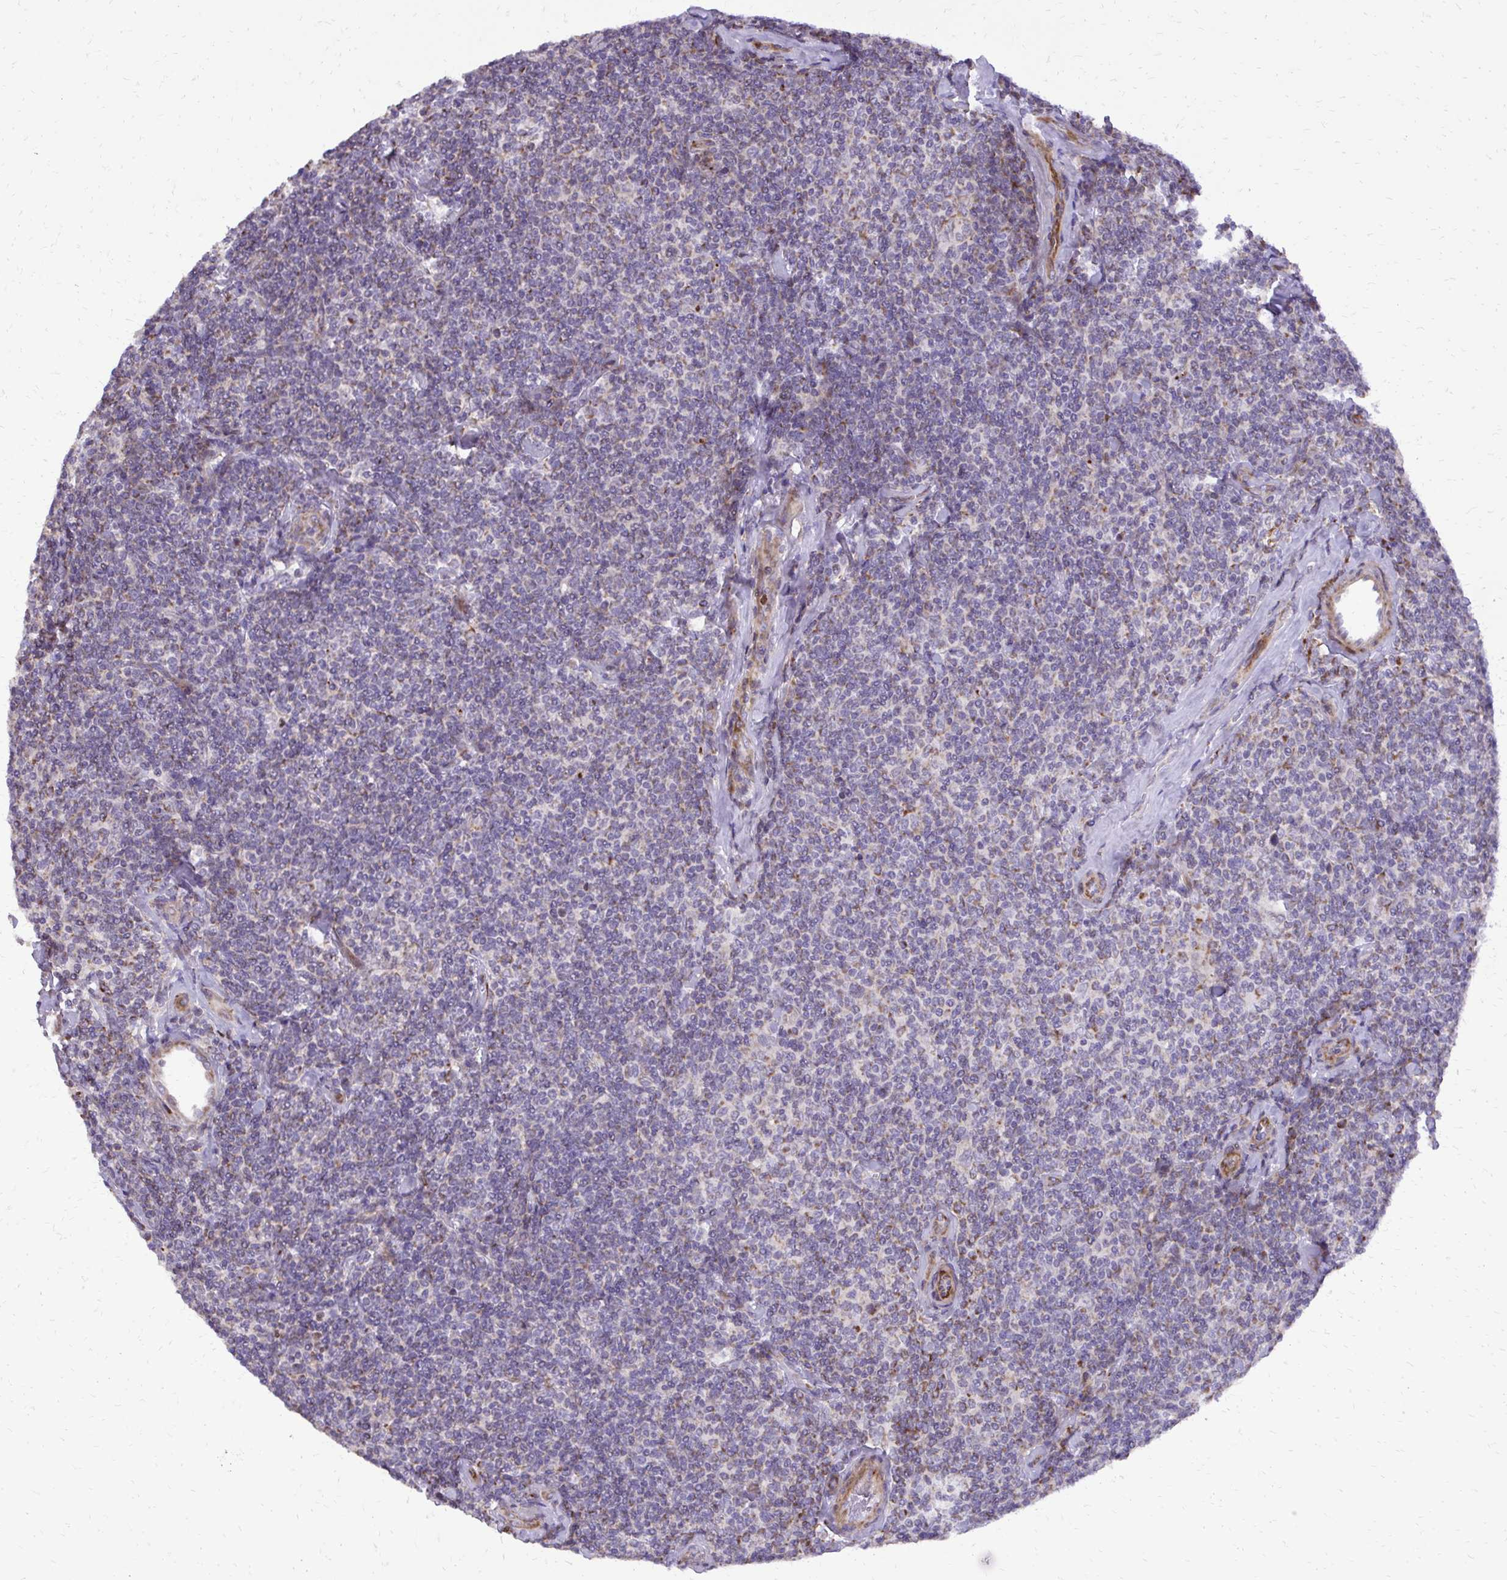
{"staining": {"intensity": "weak", "quantity": "<25%", "location": "cytoplasmic/membranous"}, "tissue": "lymphoma", "cell_type": "Tumor cells", "image_type": "cancer", "snomed": [{"axis": "morphology", "description": "Malignant lymphoma, non-Hodgkin's type, Low grade"}, {"axis": "topography", "description": "Lymph node"}], "caption": "Lymphoma was stained to show a protein in brown. There is no significant expression in tumor cells.", "gene": "ABCC3", "patient": {"sex": "female", "age": 56}}